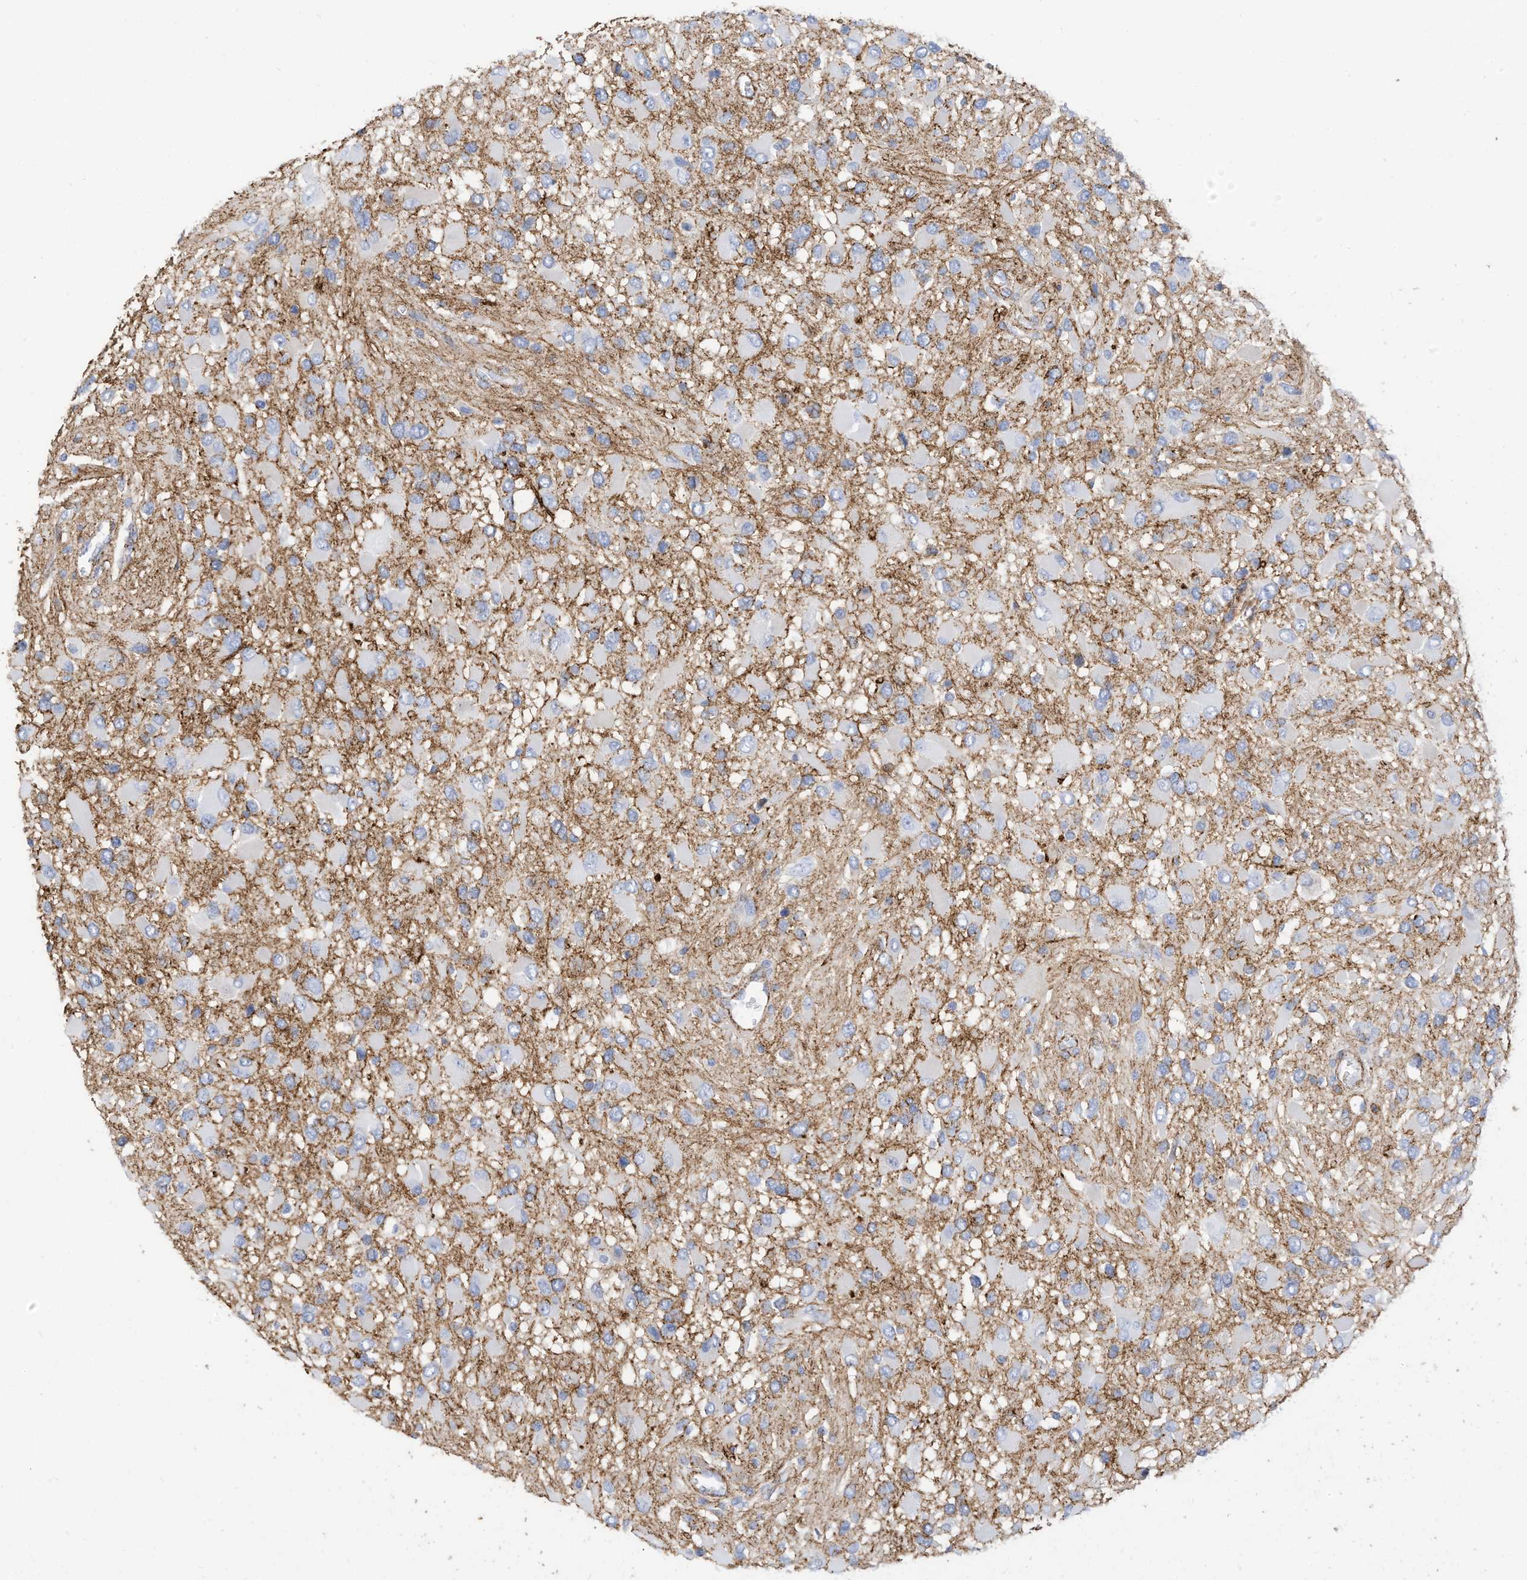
{"staining": {"intensity": "negative", "quantity": "none", "location": "none"}, "tissue": "glioma", "cell_type": "Tumor cells", "image_type": "cancer", "snomed": [{"axis": "morphology", "description": "Glioma, malignant, High grade"}, {"axis": "topography", "description": "Brain"}], "caption": "This is a photomicrograph of immunohistochemistry staining of glioma, which shows no staining in tumor cells.", "gene": "TXNDC9", "patient": {"sex": "male", "age": 53}}